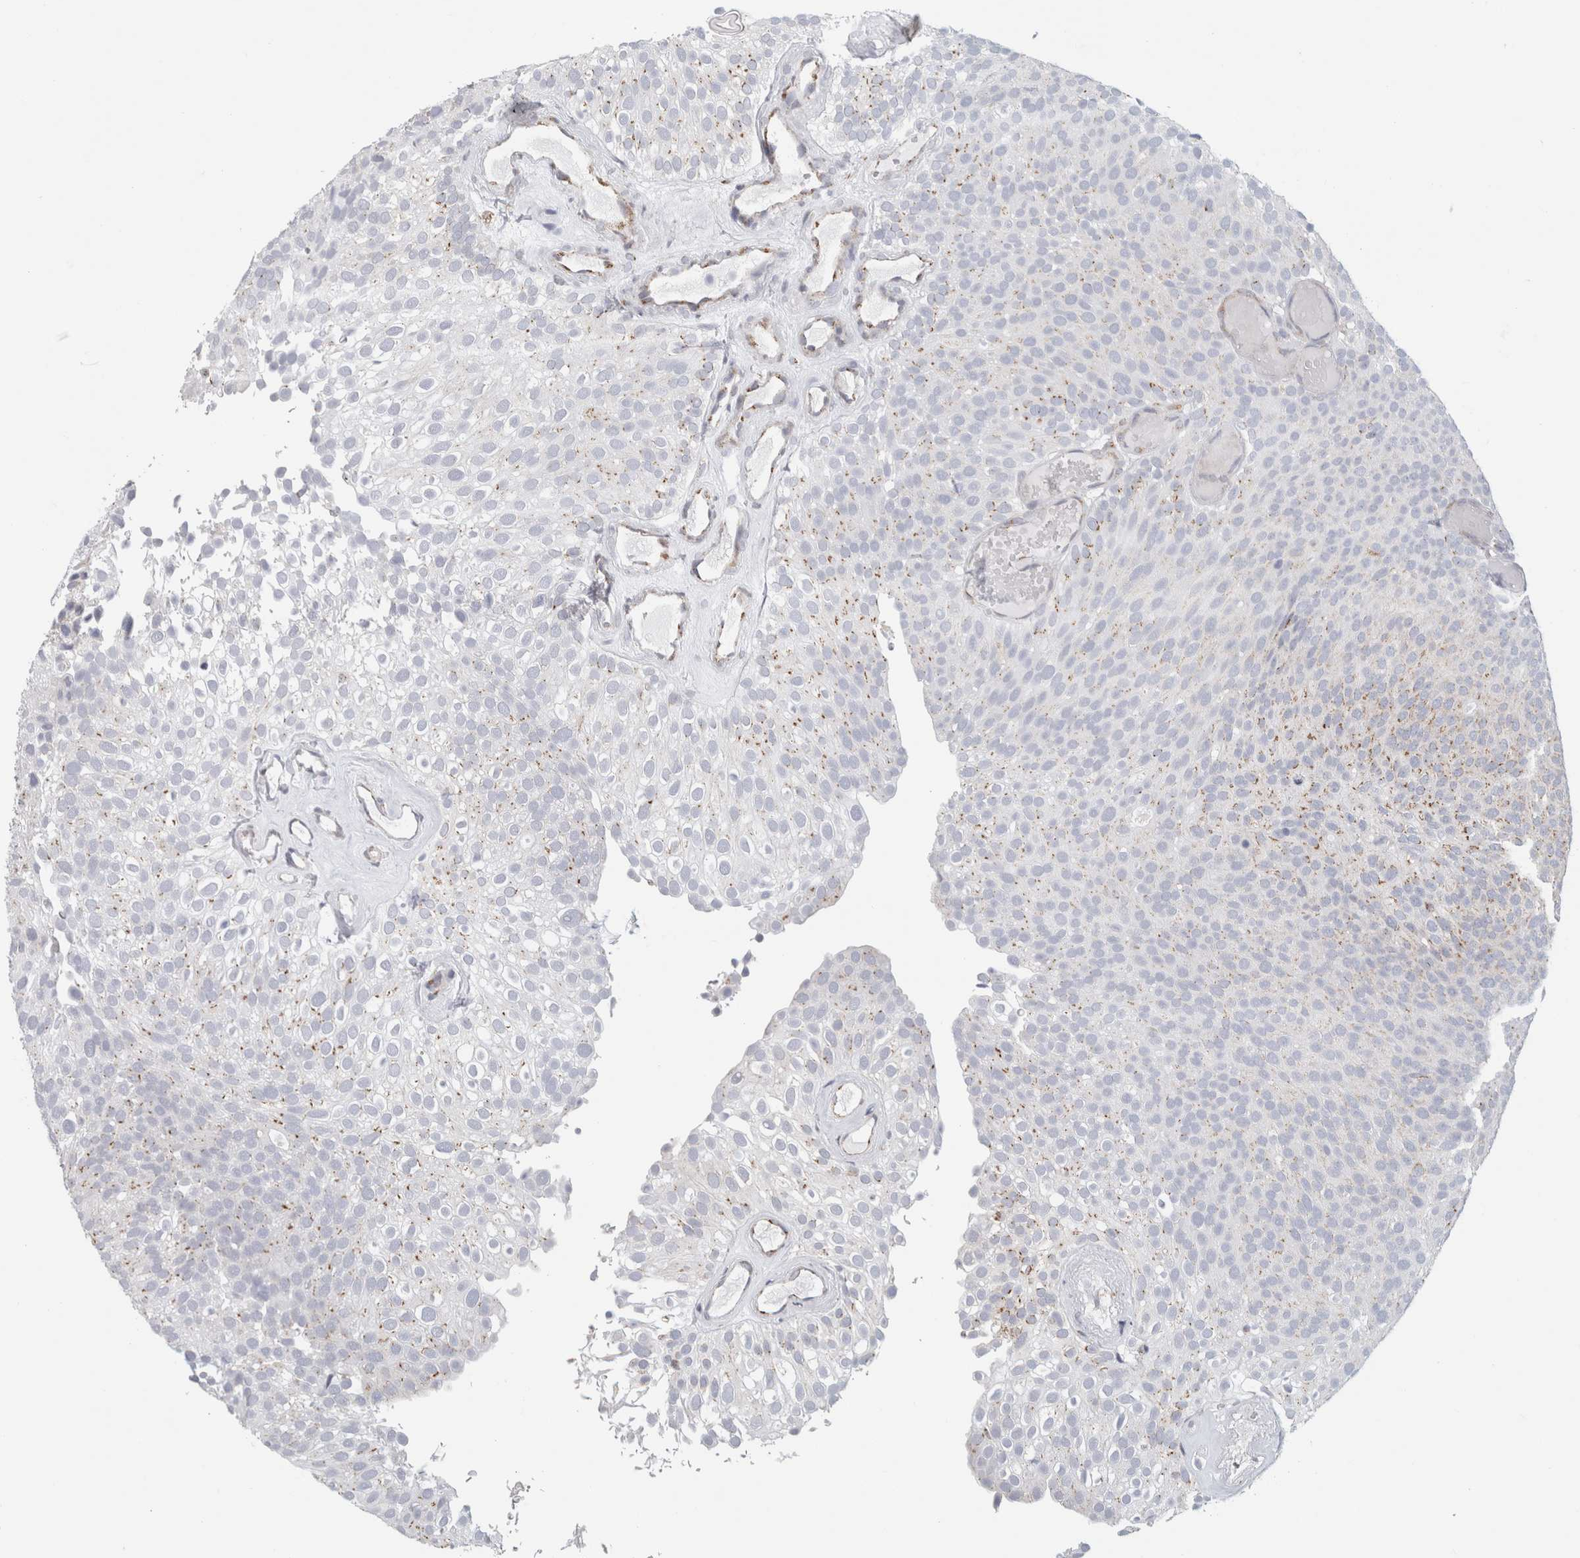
{"staining": {"intensity": "weak", "quantity": "25%-75%", "location": "cytoplasmic/membranous"}, "tissue": "urothelial cancer", "cell_type": "Tumor cells", "image_type": "cancer", "snomed": [{"axis": "morphology", "description": "Urothelial carcinoma, Low grade"}, {"axis": "topography", "description": "Urinary bladder"}], "caption": "The histopathology image shows staining of urothelial cancer, revealing weak cytoplasmic/membranous protein expression (brown color) within tumor cells.", "gene": "MCFD2", "patient": {"sex": "male", "age": 78}}